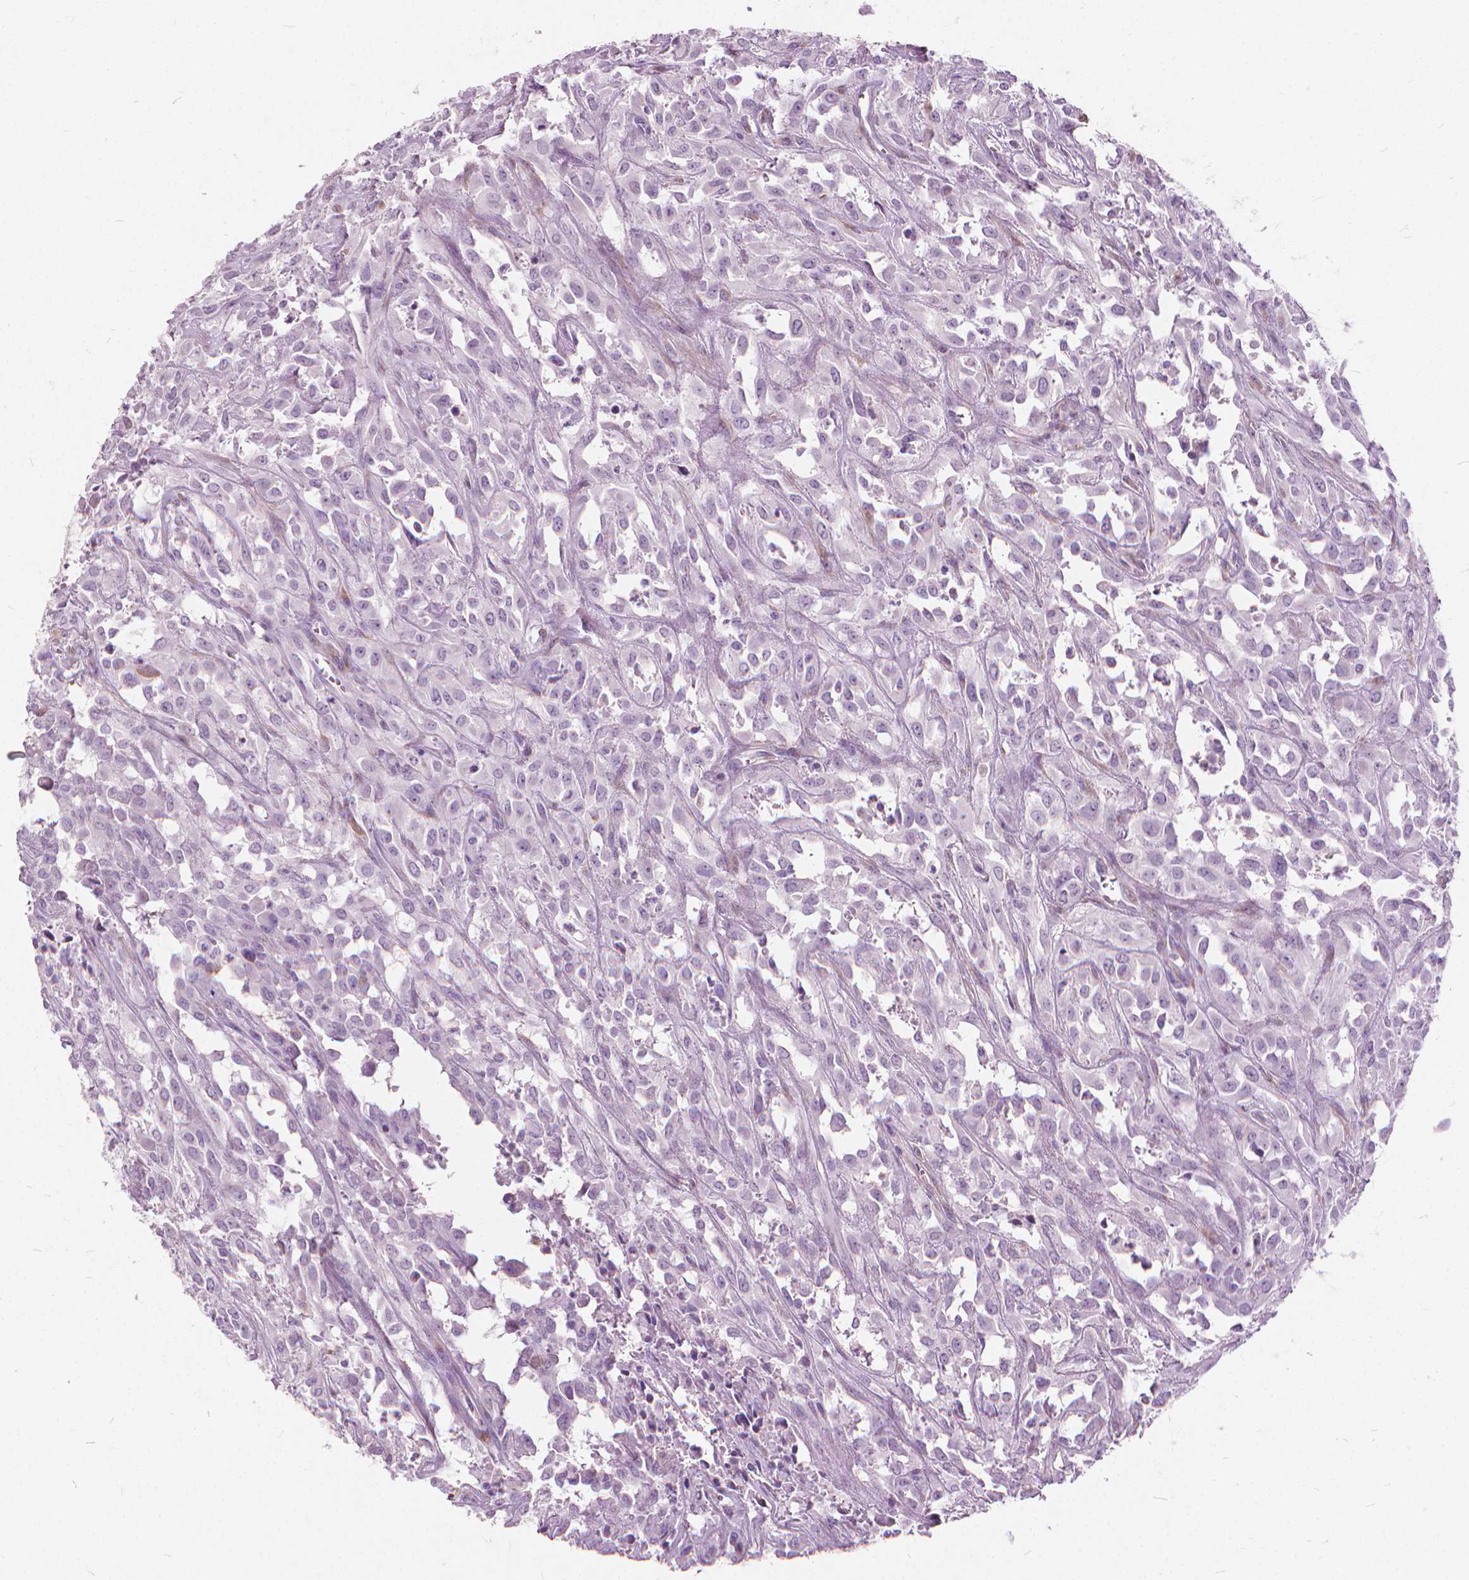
{"staining": {"intensity": "negative", "quantity": "none", "location": "none"}, "tissue": "urothelial cancer", "cell_type": "Tumor cells", "image_type": "cancer", "snomed": [{"axis": "morphology", "description": "Urothelial carcinoma, High grade"}, {"axis": "topography", "description": "Urinary bladder"}], "caption": "The IHC micrograph has no significant staining in tumor cells of urothelial cancer tissue.", "gene": "DNM1", "patient": {"sex": "male", "age": 67}}